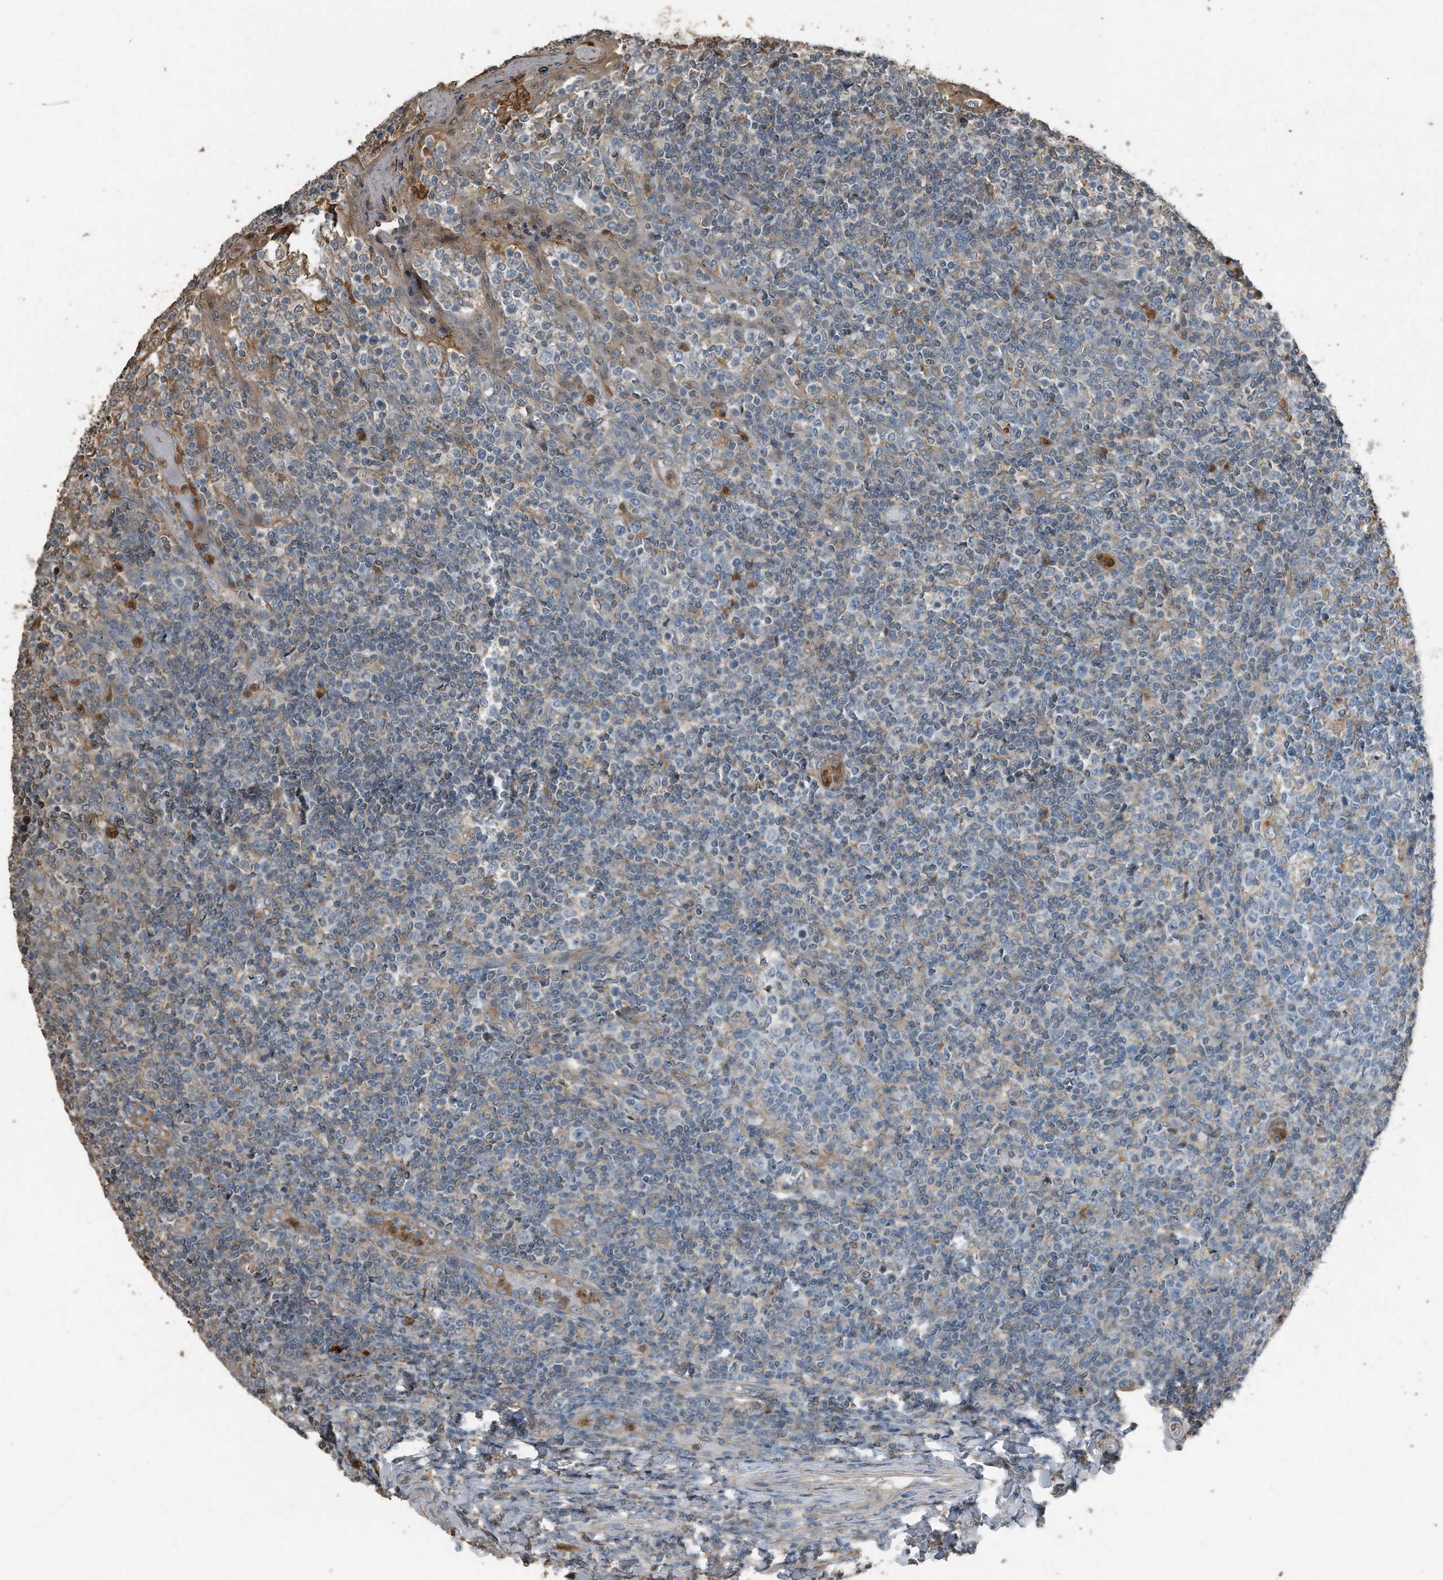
{"staining": {"intensity": "moderate", "quantity": "<25%", "location": "cytoplasmic/membranous"}, "tissue": "tonsil", "cell_type": "Germinal center cells", "image_type": "normal", "snomed": [{"axis": "morphology", "description": "Normal tissue, NOS"}, {"axis": "topography", "description": "Tonsil"}], "caption": "Brown immunohistochemical staining in unremarkable tonsil demonstrates moderate cytoplasmic/membranous positivity in about <25% of germinal center cells.", "gene": "C9", "patient": {"sex": "female", "age": 19}}